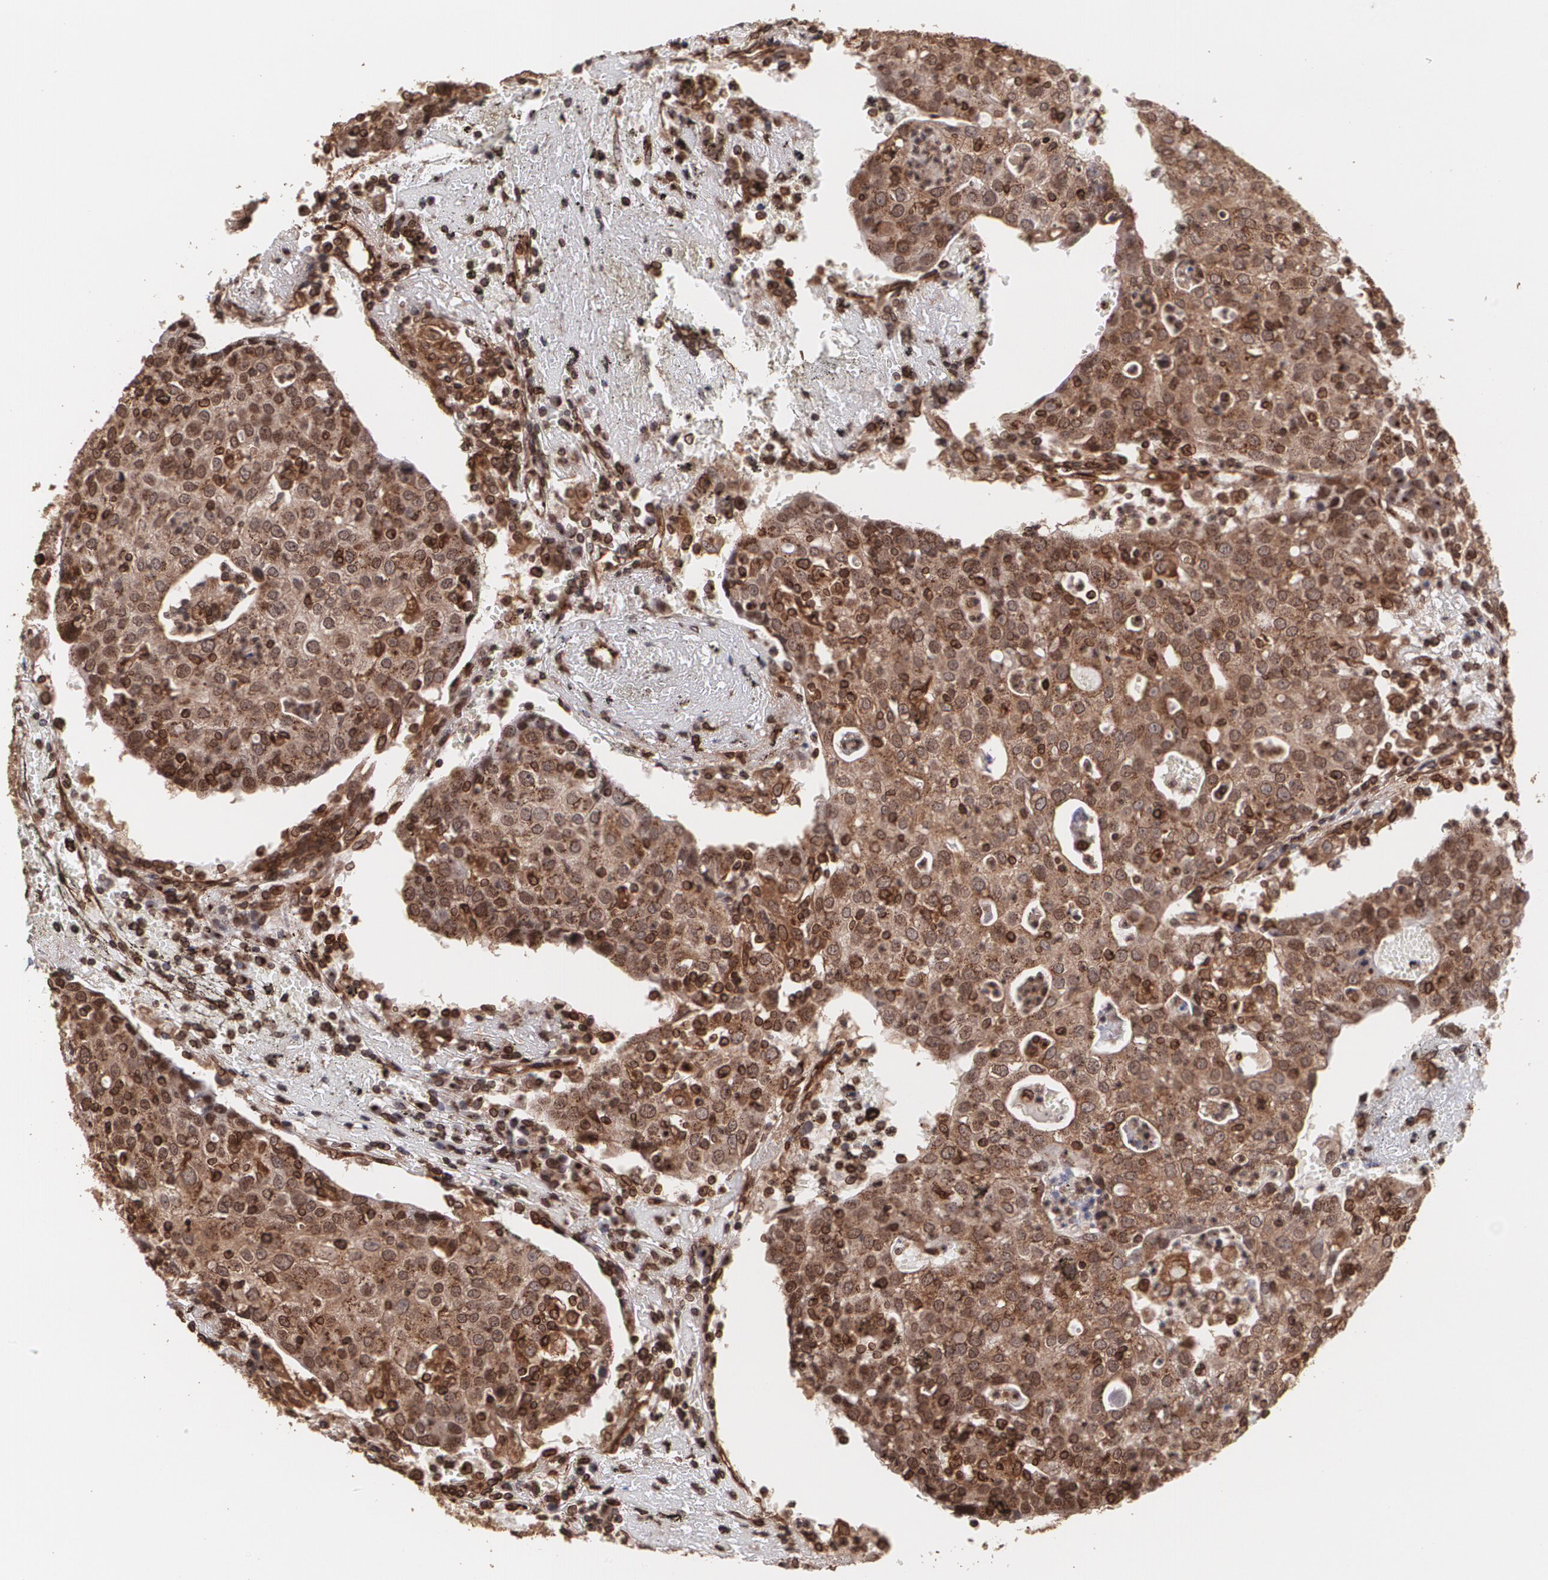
{"staining": {"intensity": "strong", "quantity": ">75%", "location": "cytoplasmic/membranous"}, "tissue": "head and neck cancer", "cell_type": "Tumor cells", "image_type": "cancer", "snomed": [{"axis": "morphology", "description": "Adenocarcinoma, NOS"}, {"axis": "topography", "description": "Salivary gland"}, {"axis": "topography", "description": "Head-Neck"}], "caption": "Immunohistochemical staining of human adenocarcinoma (head and neck) displays strong cytoplasmic/membranous protein expression in about >75% of tumor cells. The protein of interest is stained brown, and the nuclei are stained in blue (DAB (3,3'-diaminobenzidine) IHC with brightfield microscopy, high magnification).", "gene": "TRIP11", "patient": {"sex": "female", "age": 65}}